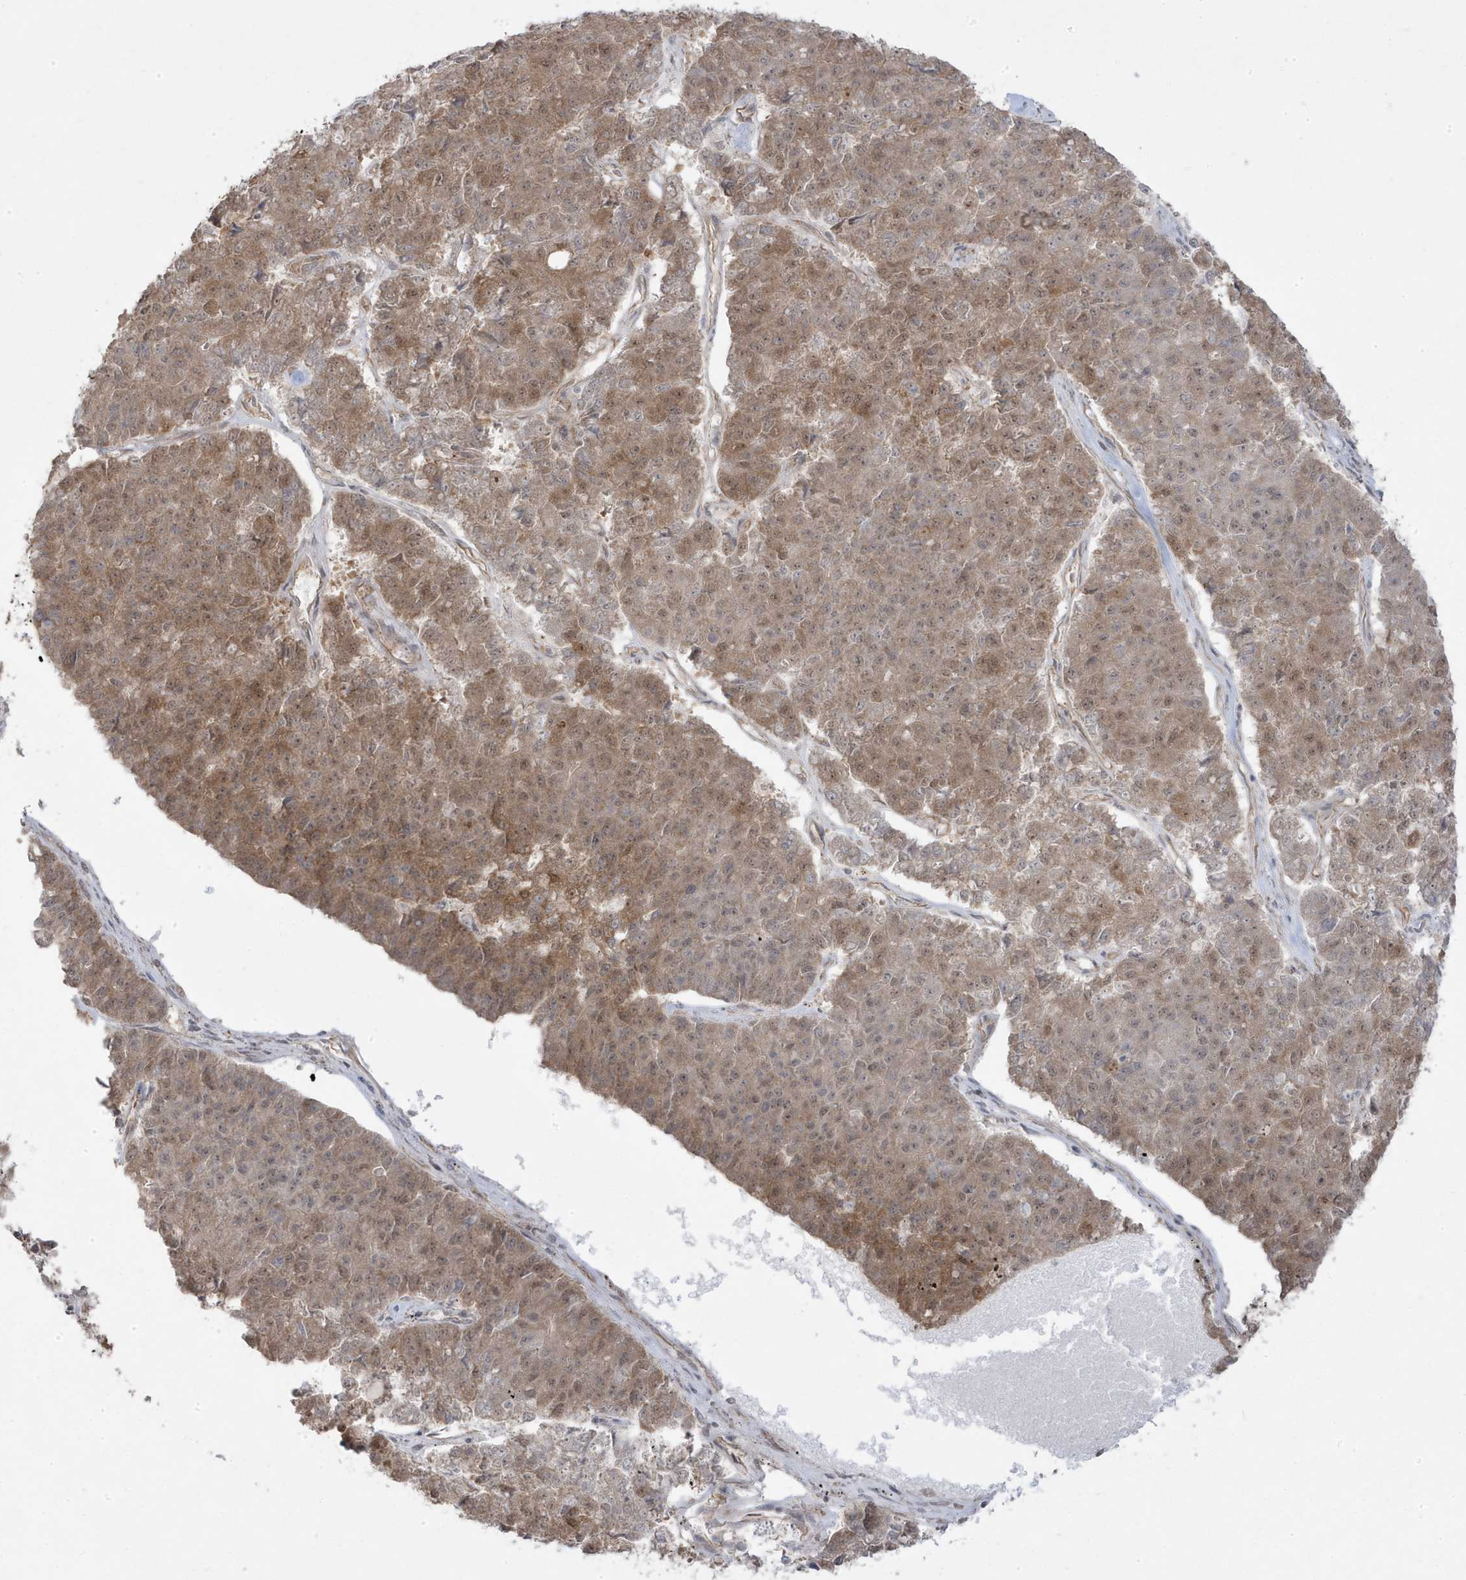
{"staining": {"intensity": "moderate", "quantity": ">75%", "location": "cytoplasmic/membranous"}, "tissue": "pancreatic cancer", "cell_type": "Tumor cells", "image_type": "cancer", "snomed": [{"axis": "morphology", "description": "Adenocarcinoma, NOS"}, {"axis": "topography", "description": "Pancreas"}], "caption": "Tumor cells display moderate cytoplasmic/membranous expression in about >75% of cells in pancreatic cancer. (IHC, brightfield microscopy, high magnification).", "gene": "DNAJC12", "patient": {"sex": "male", "age": 50}}